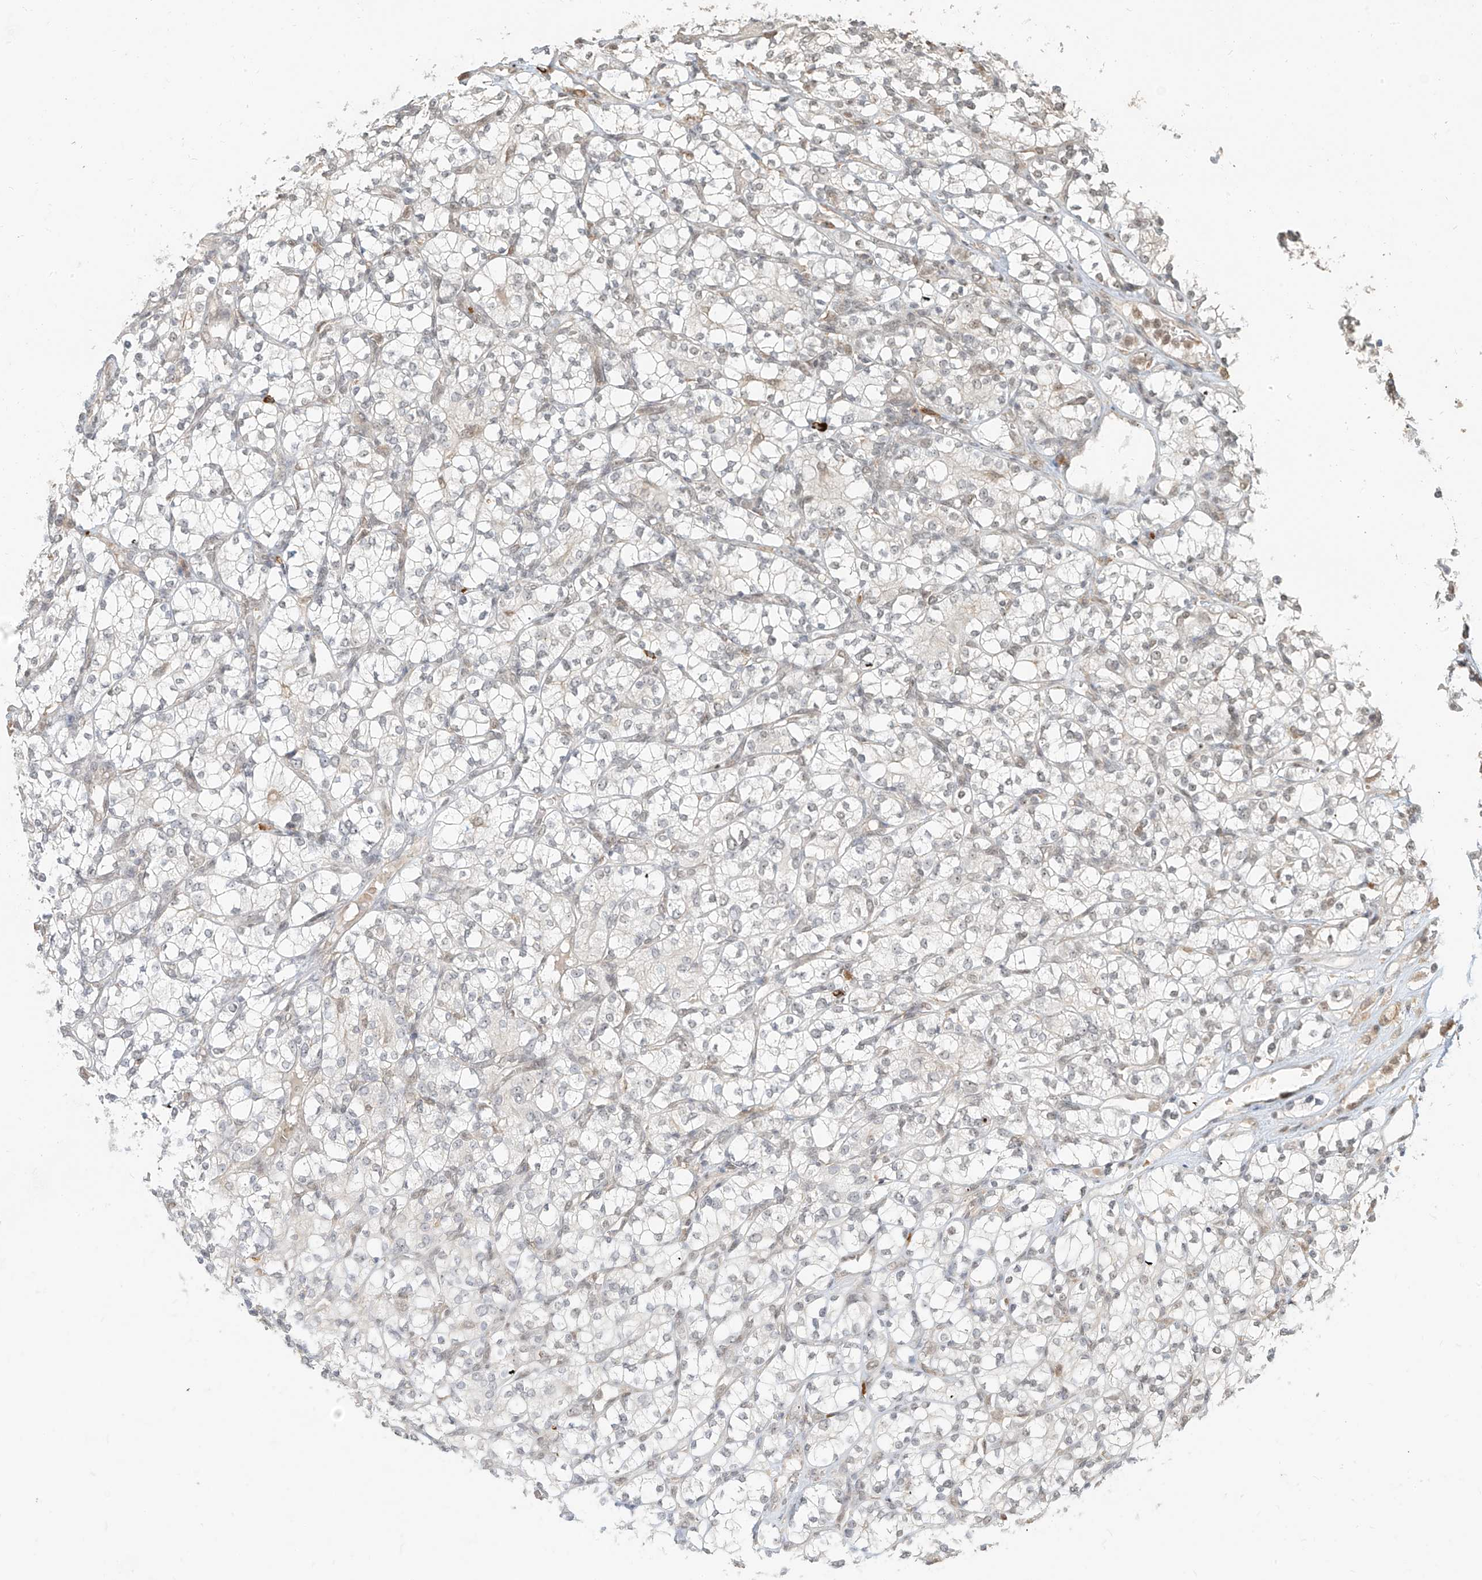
{"staining": {"intensity": "weak", "quantity": "25%-75%", "location": "nuclear"}, "tissue": "renal cancer", "cell_type": "Tumor cells", "image_type": "cancer", "snomed": [{"axis": "morphology", "description": "Adenocarcinoma, NOS"}, {"axis": "topography", "description": "Kidney"}], "caption": "Weak nuclear protein positivity is seen in approximately 25%-75% of tumor cells in adenocarcinoma (renal).", "gene": "ZMYM2", "patient": {"sex": "male", "age": 77}}